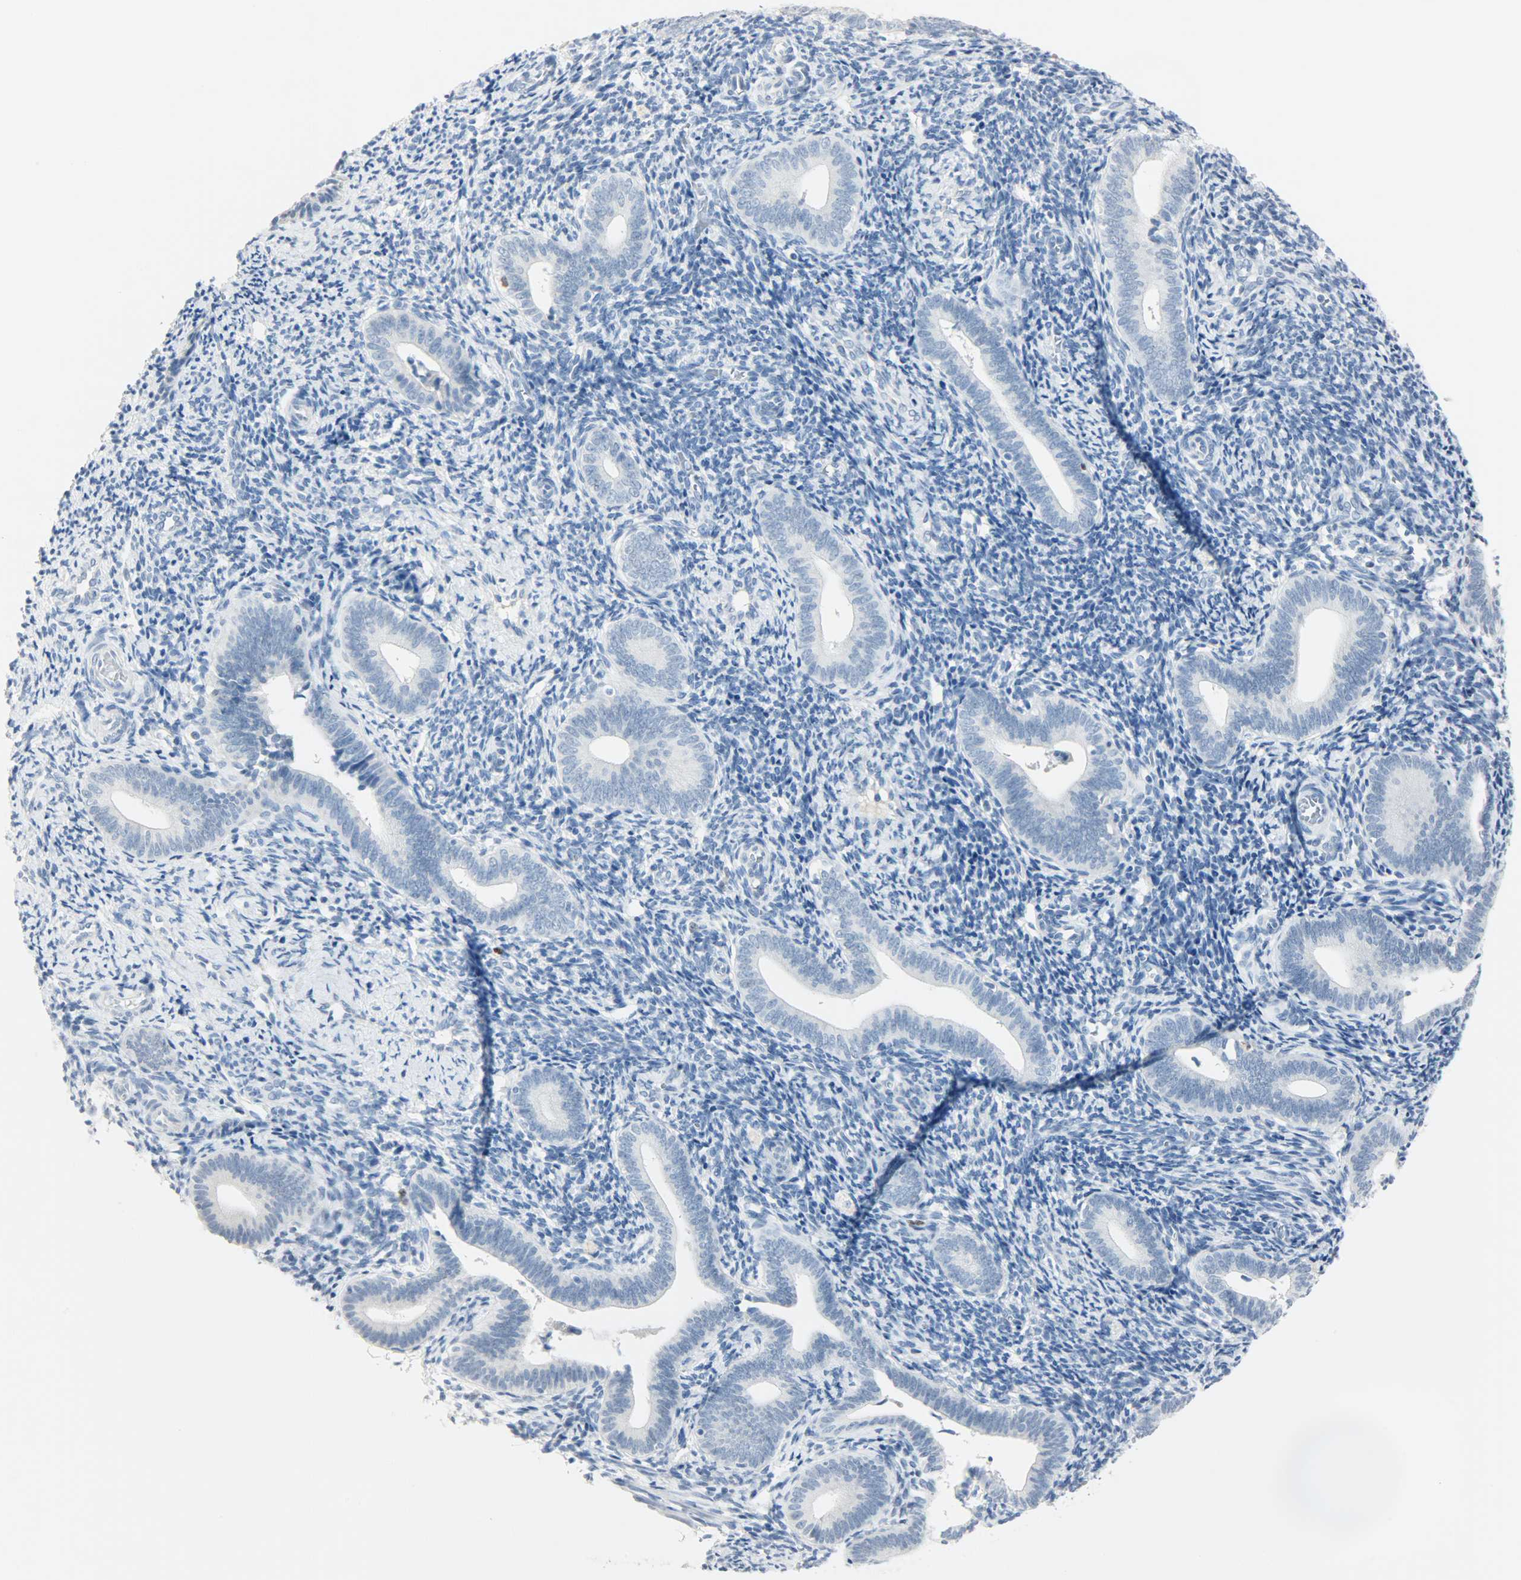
{"staining": {"intensity": "moderate", "quantity": "<25%", "location": "nuclear"}, "tissue": "endometrium", "cell_type": "Cells in endometrial stroma", "image_type": "normal", "snomed": [{"axis": "morphology", "description": "Normal tissue, NOS"}, {"axis": "topography", "description": "Uterus"}, {"axis": "topography", "description": "Endometrium"}], "caption": "Cells in endometrial stroma demonstrate moderate nuclear staining in approximately <25% of cells in benign endometrium.", "gene": "HELLS", "patient": {"sex": "female", "age": 33}}